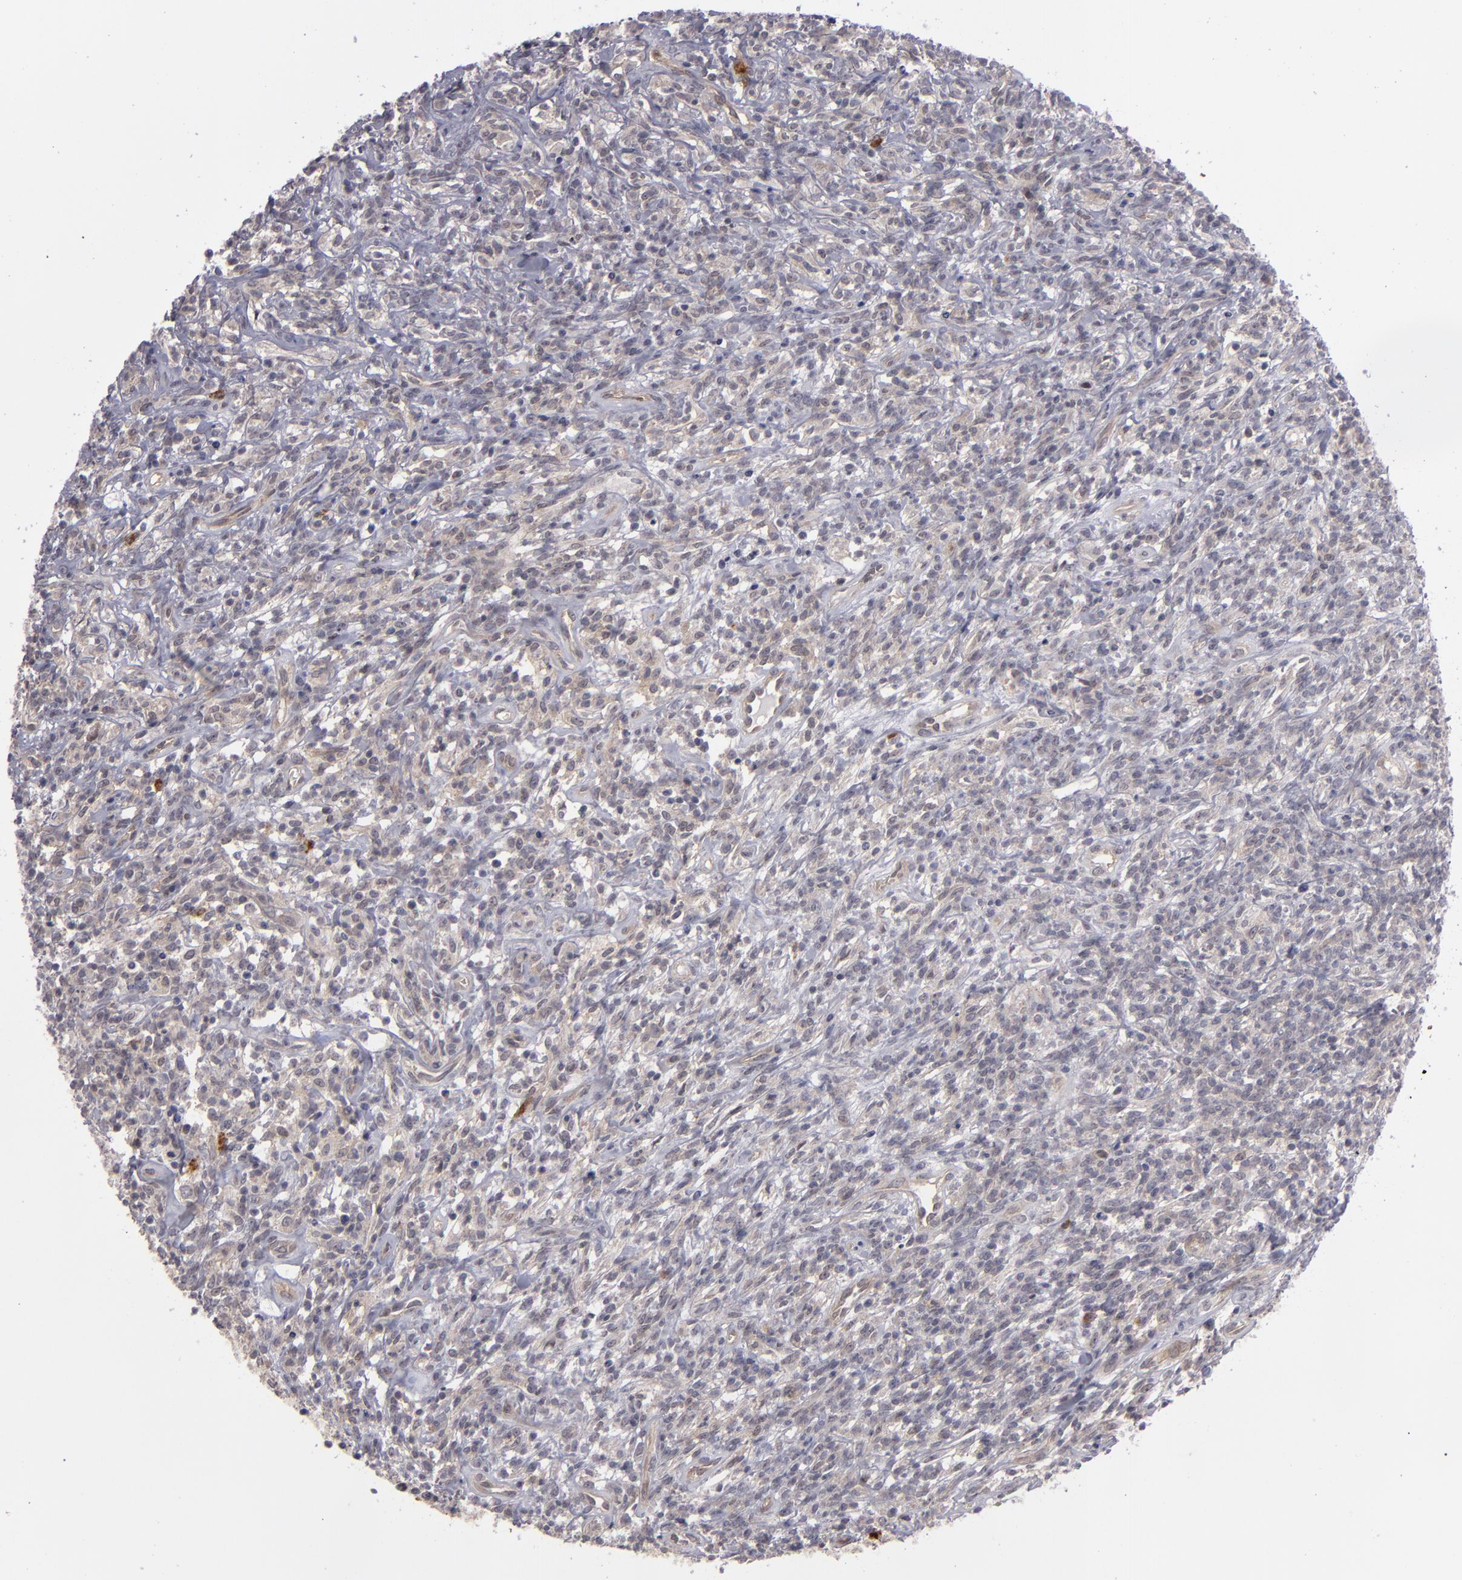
{"staining": {"intensity": "weak", "quantity": "<25%", "location": "nuclear"}, "tissue": "lymphoma", "cell_type": "Tumor cells", "image_type": "cancer", "snomed": [{"axis": "morphology", "description": "Malignant lymphoma, non-Hodgkin's type, High grade"}, {"axis": "topography", "description": "Lymph node"}], "caption": "IHC photomicrograph of human malignant lymphoma, non-Hodgkin's type (high-grade) stained for a protein (brown), which reveals no expression in tumor cells.", "gene": "STX3", "patient": {"sex": "female", "age": 73}}